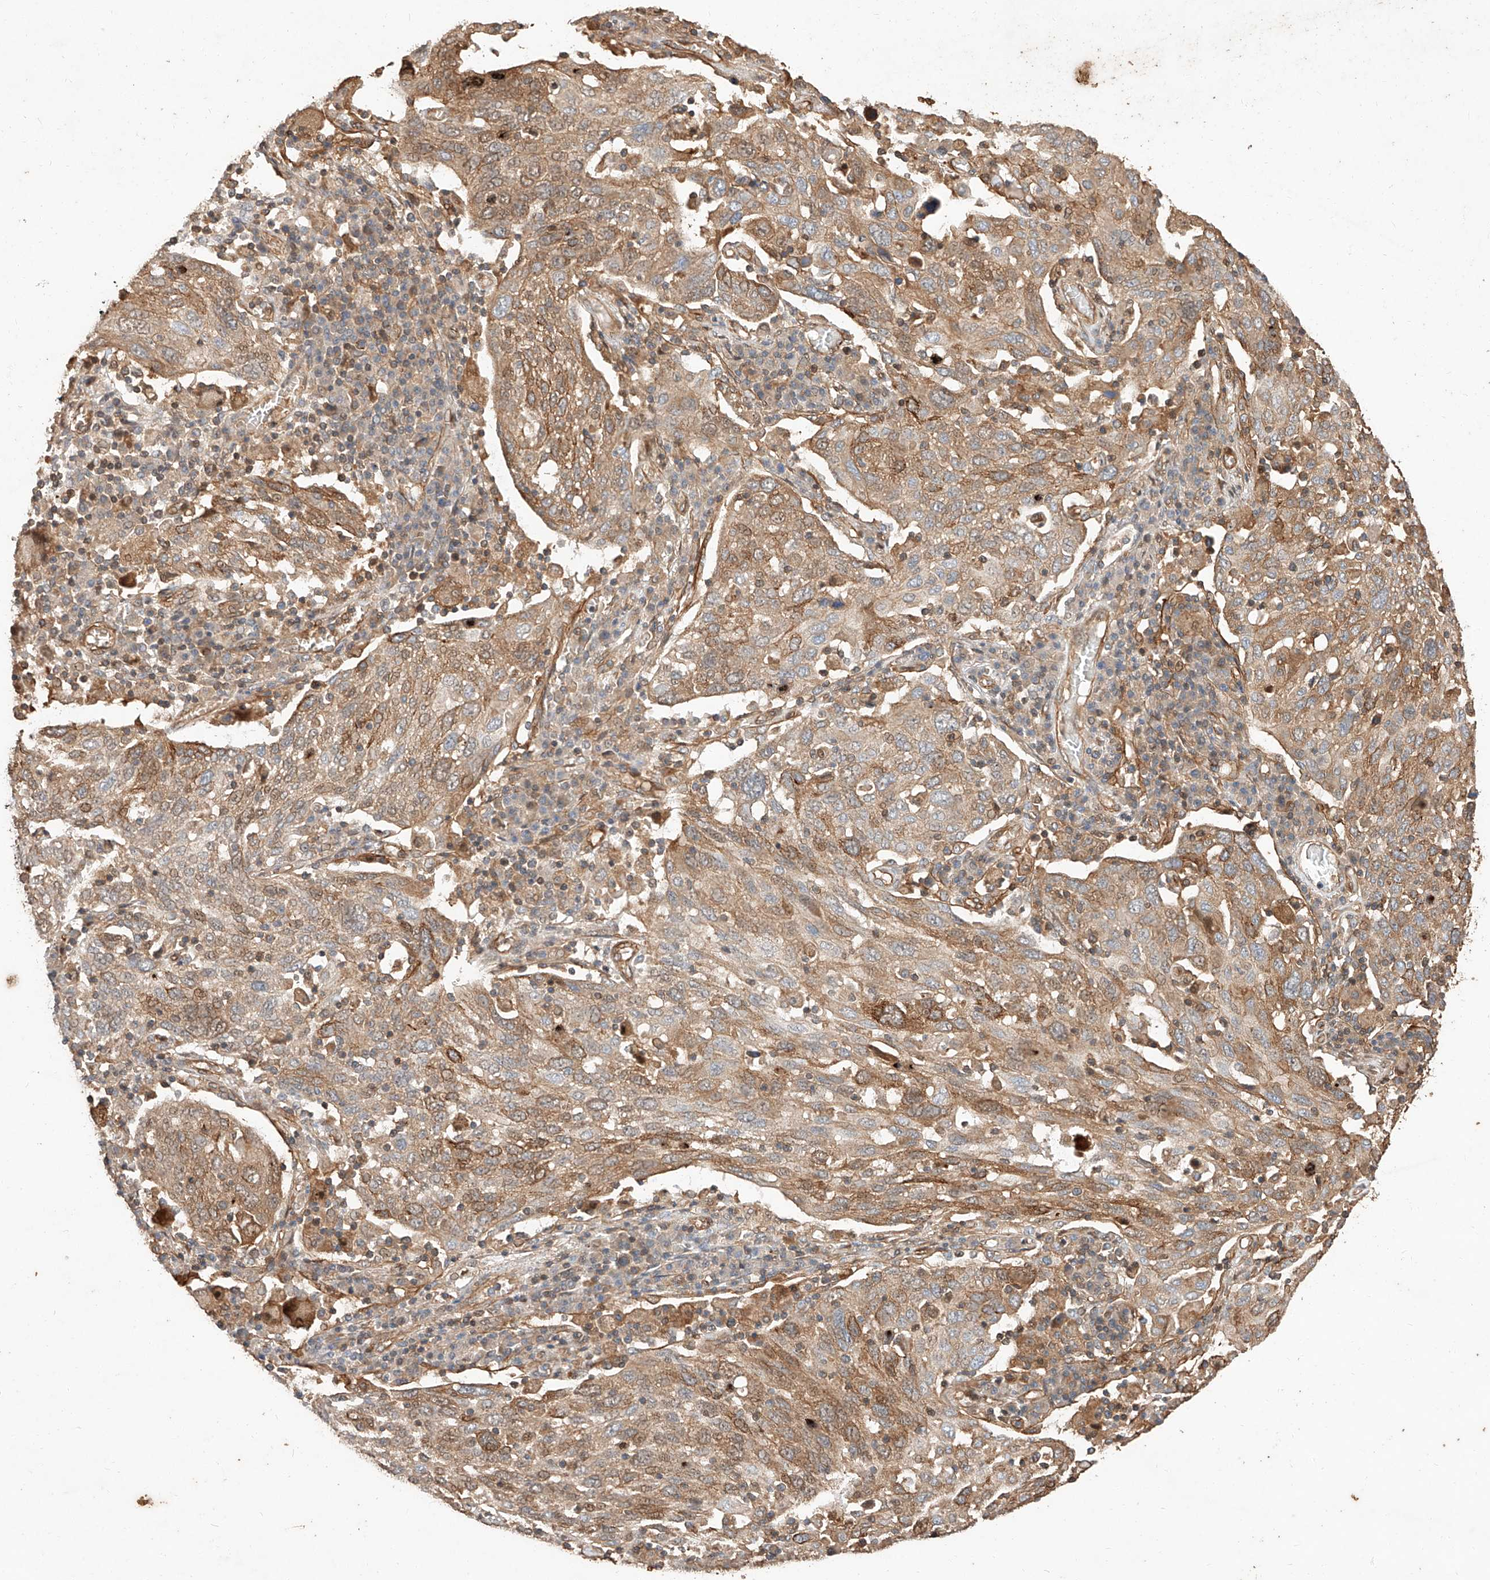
{"staining": {"intensity": "moderate", "quantity": "25%-75%", "location": "cytoplasmic/membranous"}, "tissue": "lung cancer", "cell_type": "Tumor cells", "image_type": "cancer", "snomed": [{"axis": "morphology", "description": "Squamous cell carcinoma, NOS"}, {"axis": "topography", "description": "Lung"}], "caption": "This is a micrograph of IHC staining of lung cancer, which shows moderate expression in the cytoplasmic/membranous of tumor cells.", "gene": "GHDC", "patient": {"sex": "male", "age": 65}}